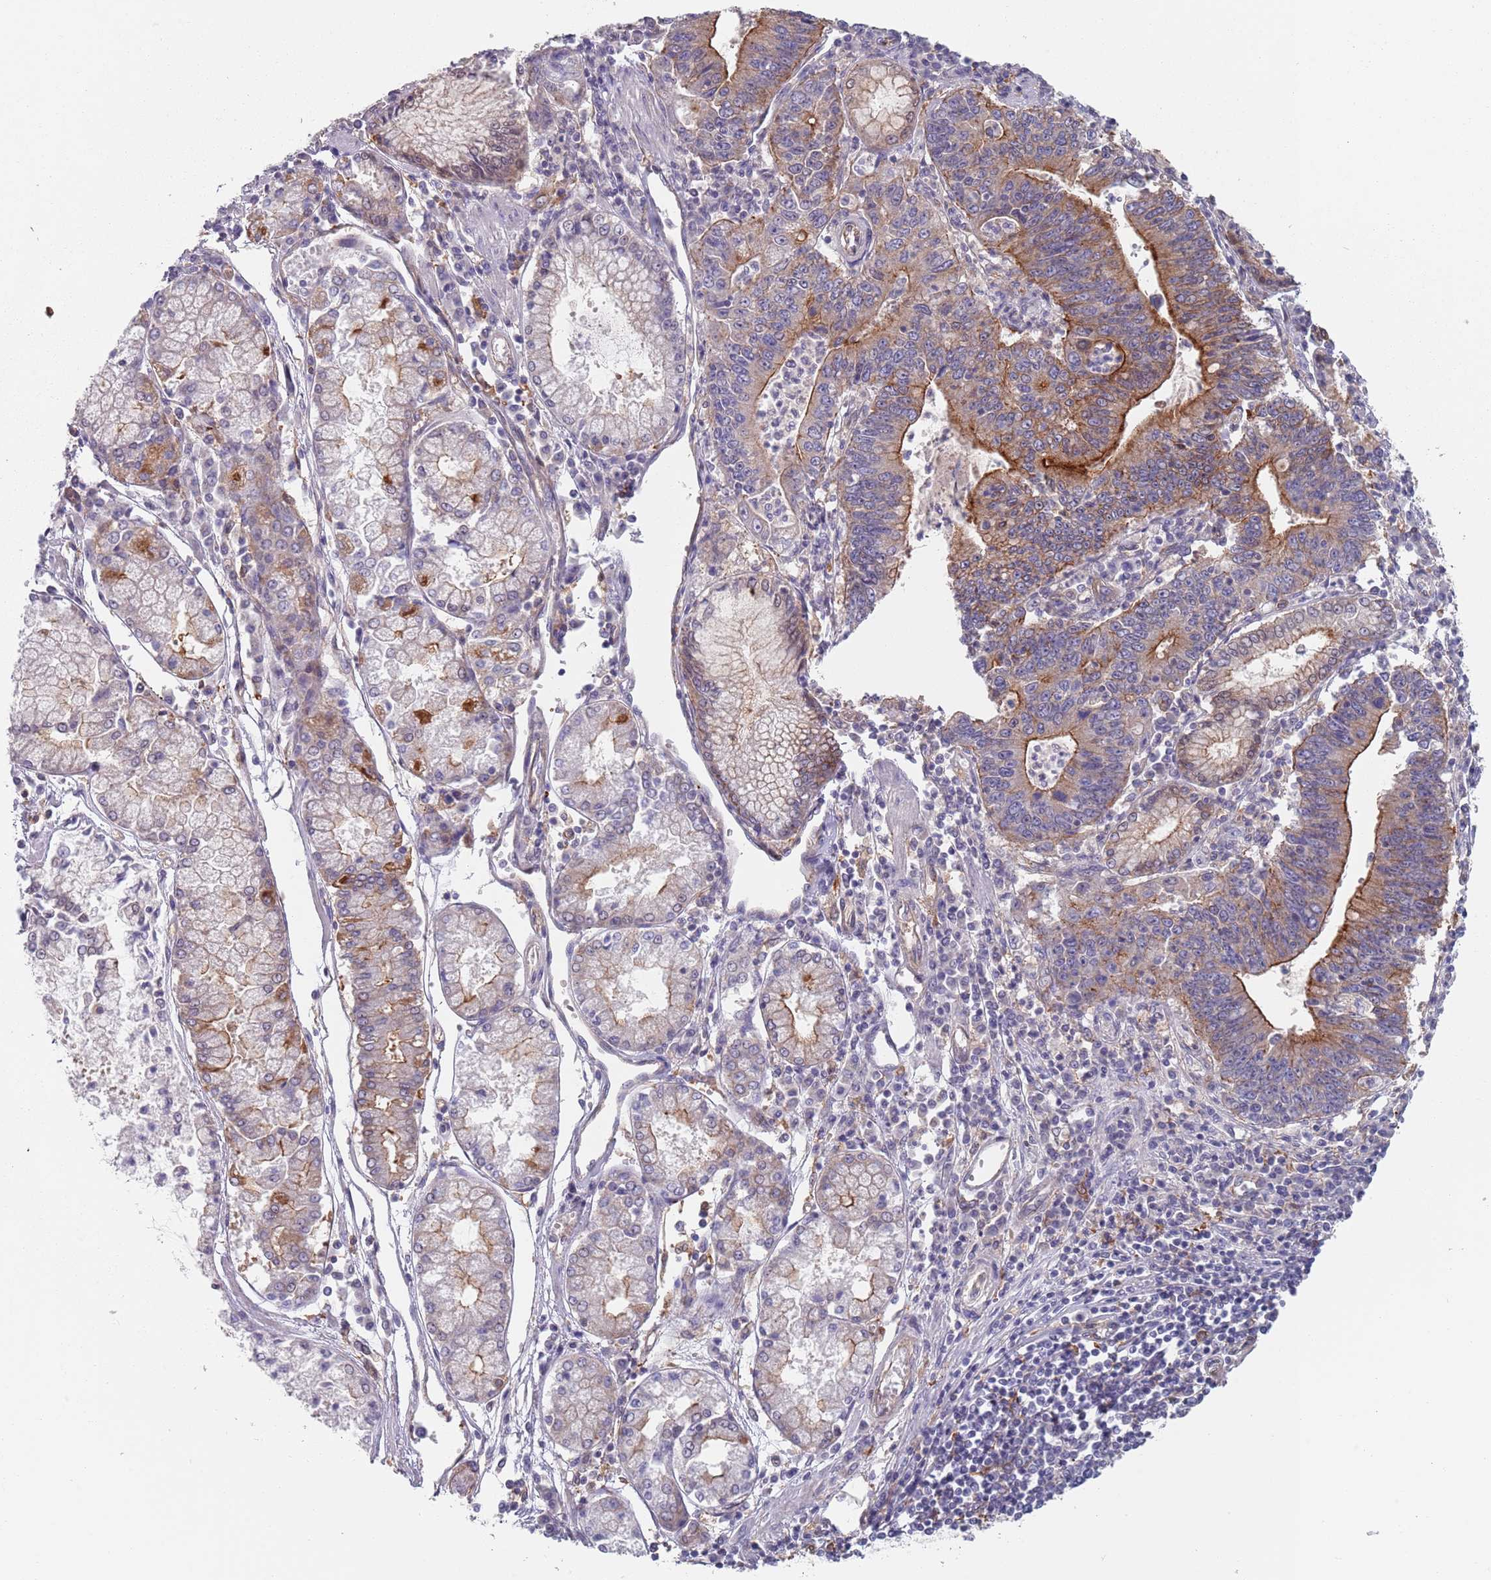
{"staining": {"intensity": "moderate", "quantity": ">75%", "location": "cytoplasmic/membranous"}, "tissue": "stomach cancer", "cell_type": "Tumor cells", "image_type": "cancer", "snomed": [{"axis": "morphology", "description": "Adenocarcinoma, NOS"}, {"axis": "topography", "description": "Stomach"}], "caption": "Adenocarcinoma (stomach) tissue shows moderate cytoplasmic/membranous staining in about >75% of tumor cells, visualized by immunohistochemistry.", "gene": "APPL2", "patient": {"sex": "male", "age": 59}}